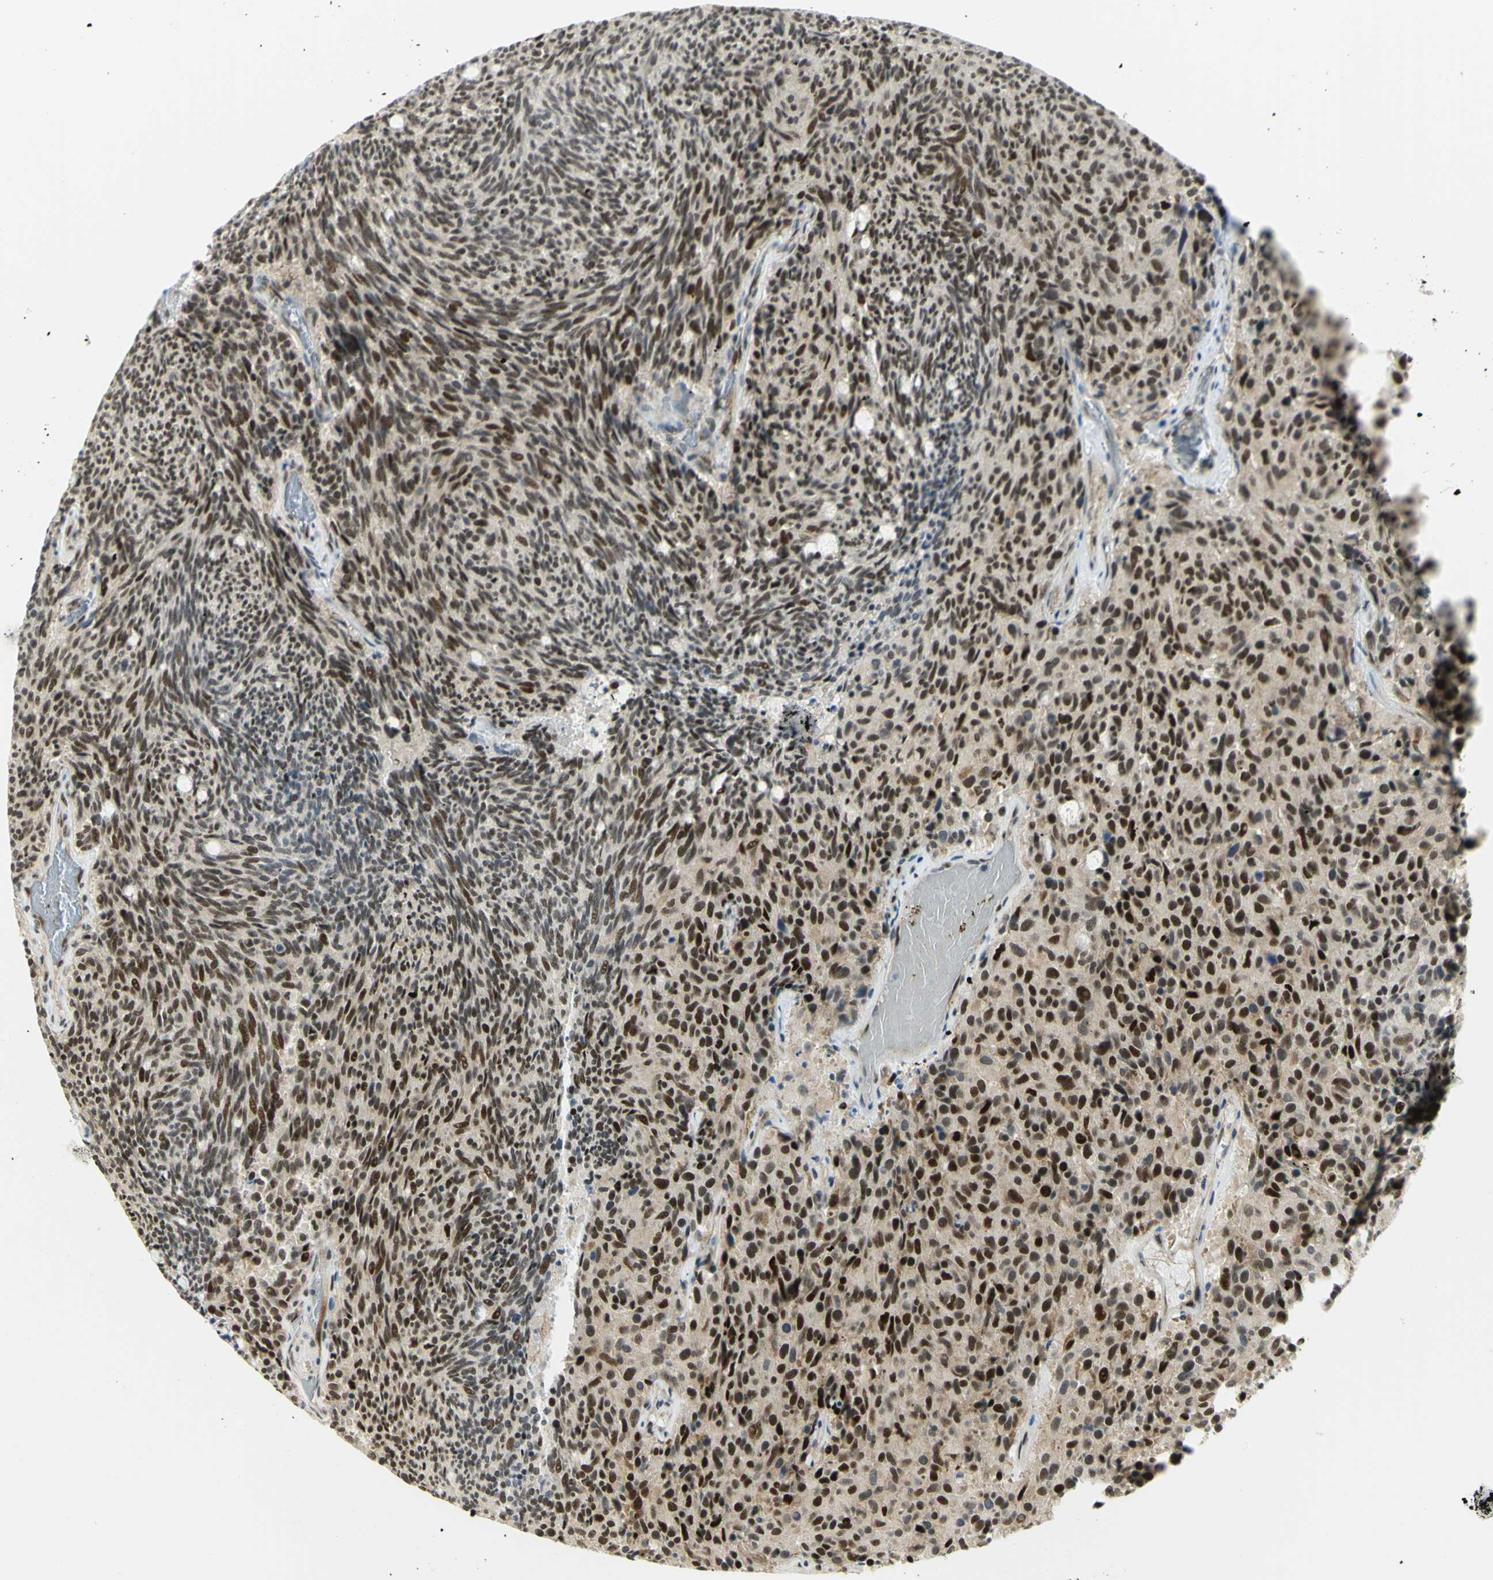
{"staining": {"intensity": "strong", "quantity": ">75%", "location": "nuclear"}, "tissue": "carcinoid", "cell_type": "Tumor cells", "image_type": "cancer", "snomed": [{"axis": "morphology", "description": "Carcinoid, malignant, NOS"}, {"axis": "topography", "description": "Pancreas"}], "caption": "A high amount of strong nuclear expression is appreciated in approximately >75% of tumor cells in carcinoid (malignant) tissue. Using DAB (brown) and hematoxylin (blue) stains, captured at high magnification using brightfield microscopy.", "gene": "DDX1", "patient": {"sex": "female", "age": 54}}